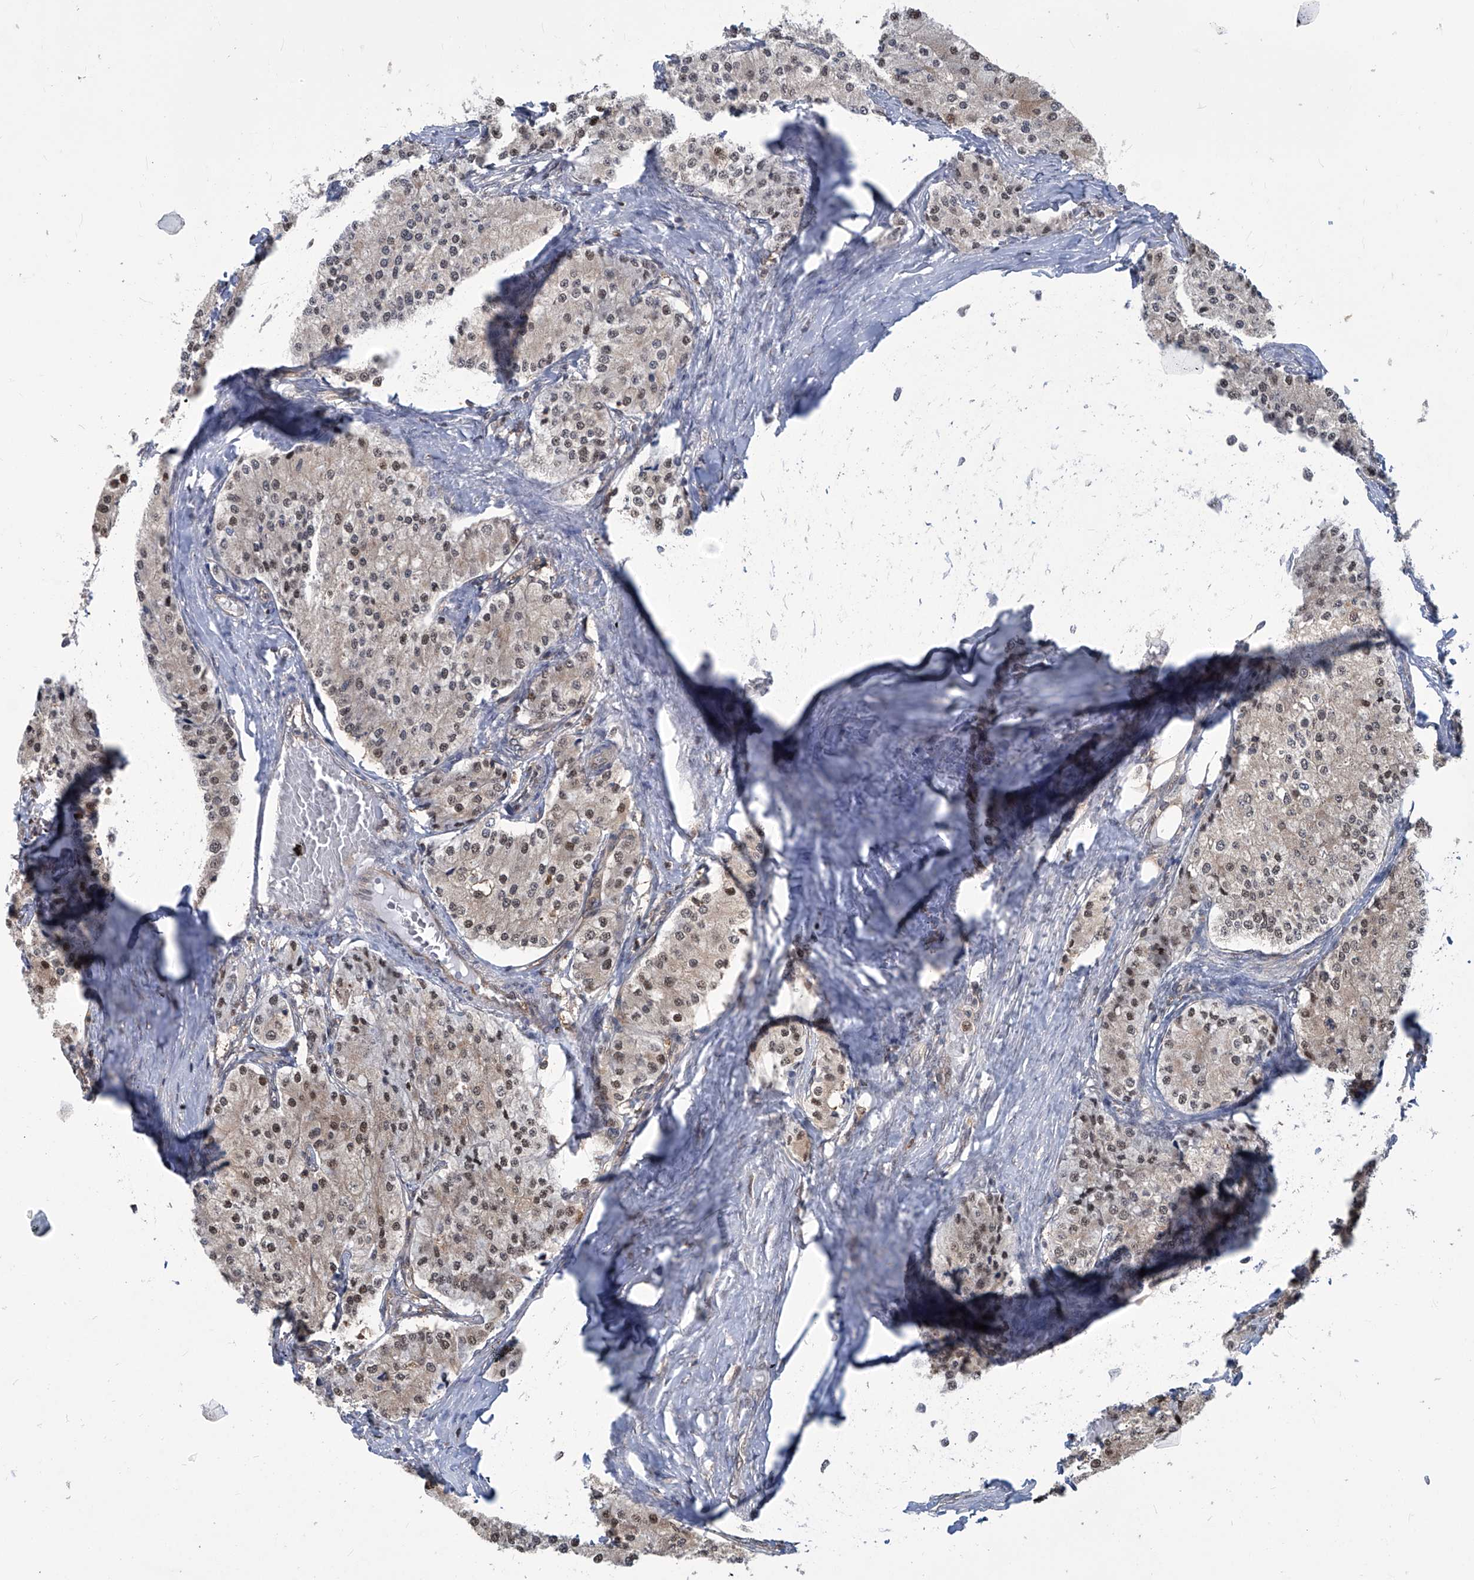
{"staining": {"intensity": "moderate", "quantity": "<25%", "location": "nuclear"}, "tissue": "carcinoid", "cell_type": "Tumor cells", "image_type": "cancer", "snomed": [{"axis": "morphology", "description": "Carcinoid, malignant, NOS"}, {"axis": "topography", "description": "Colon"}], "caption": "High-magnification brightfield microscopy of malignant carcinoid stained with DAB (3,3'-diaminobenzidine) (brown) and counterstained with hematoxylin (blue). tumor cells exhibit moderate nuclear staining is identified in approximately<25% of cells.", "gene": "PSMB1", "patient": {"sex": "female", "age": 52}}